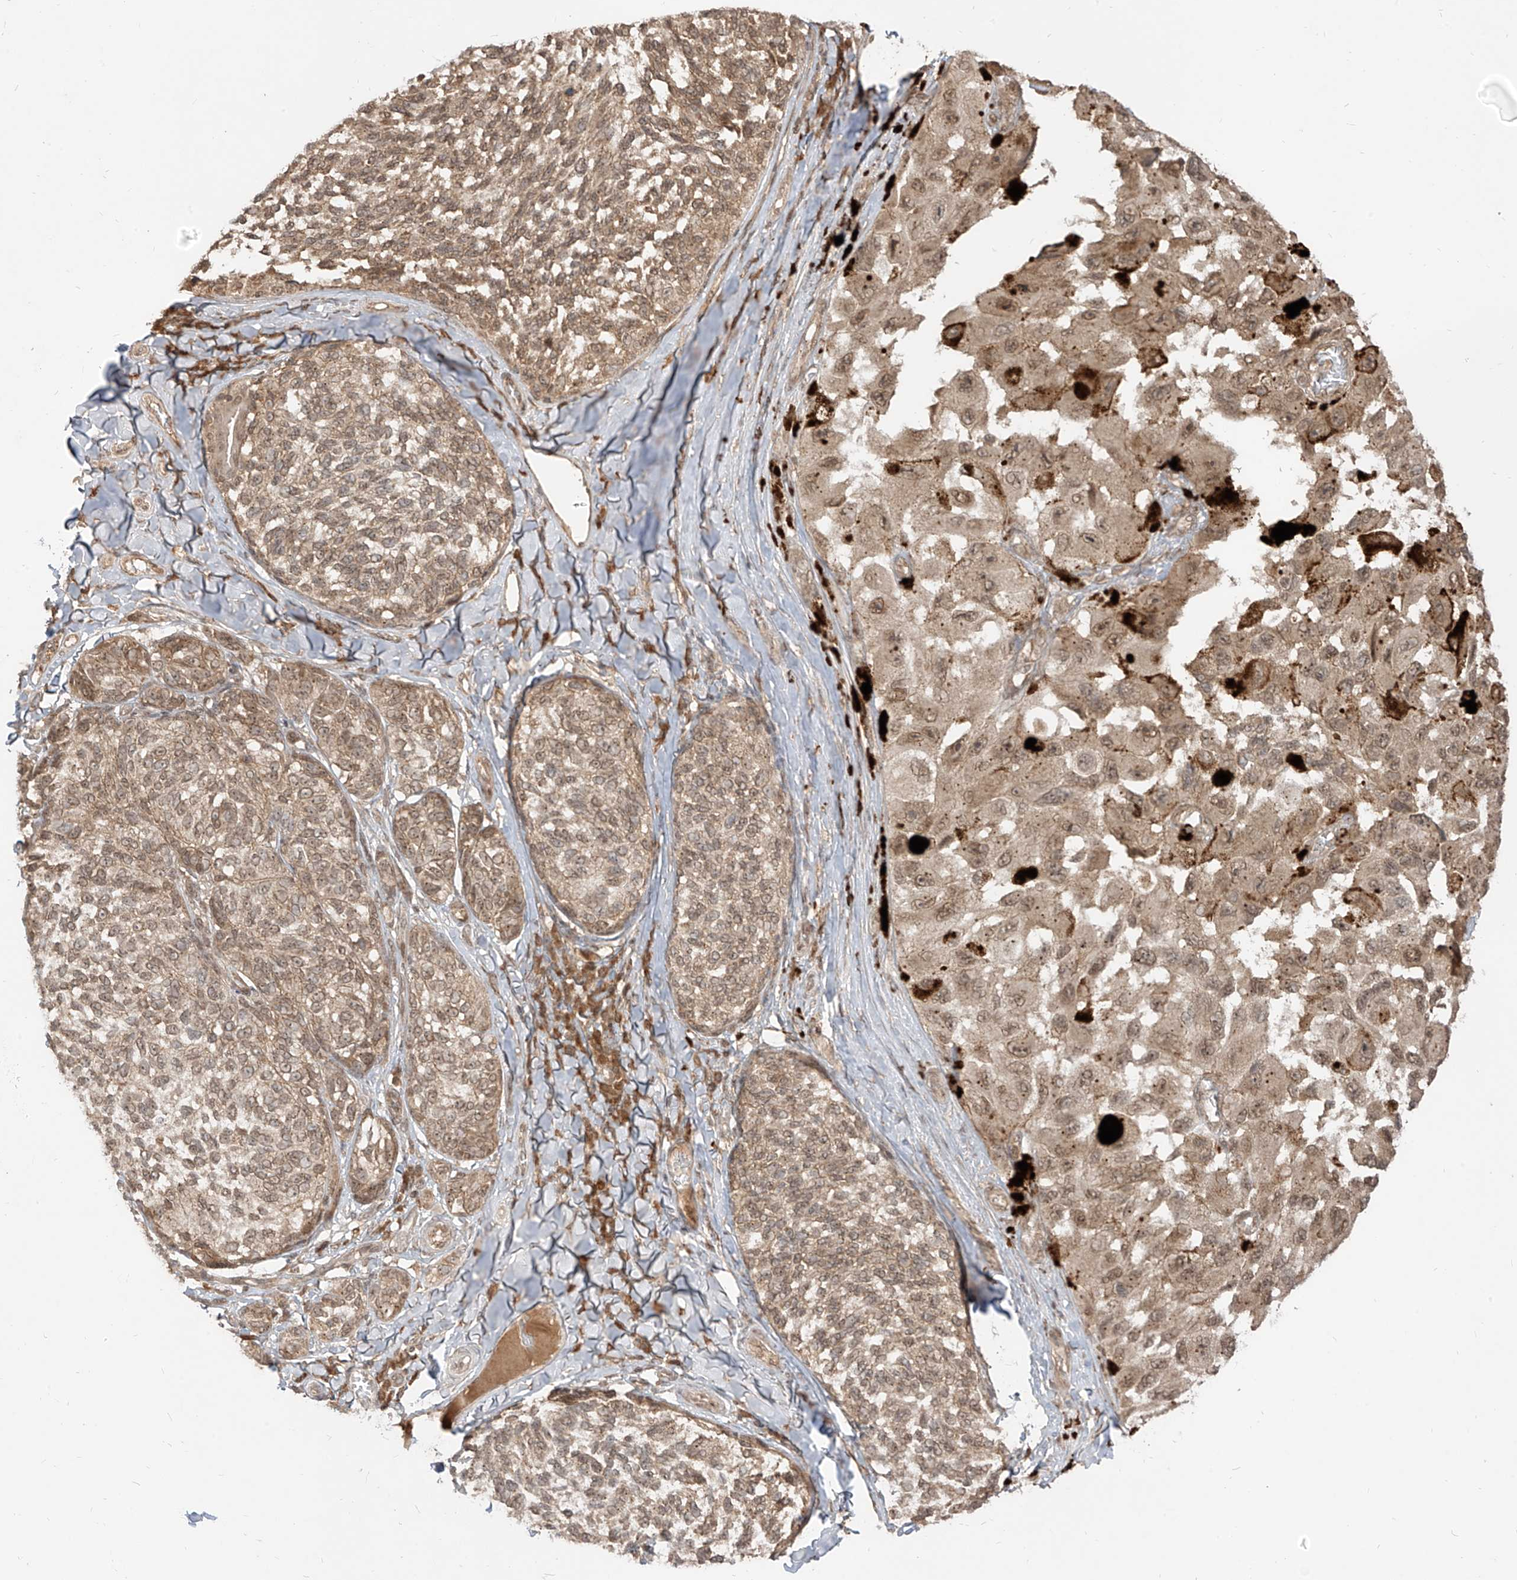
{"staining": {"intensity": "moderate", "quantity": ">75%", "location": "cytoplasmic/membranous,nuclear"}, "tissue": "melanoma", "cell_type": "Tumor cells", "image_type": "cancer", "snomed": [{"axis": "morphology", "description": "Malignant melanoma, NOS"}, {"axis": "topography", "description": "Skin"}], "caption": "A photomicrograph showing moderate cytoplasmic/membranous and nuclear expression in about >75% of tumor cells in malignant melanoma, as visualized by brown immunohistochemical staining.", "gene": "LCOR", "patient": {"sex": "female", "age": 73}}